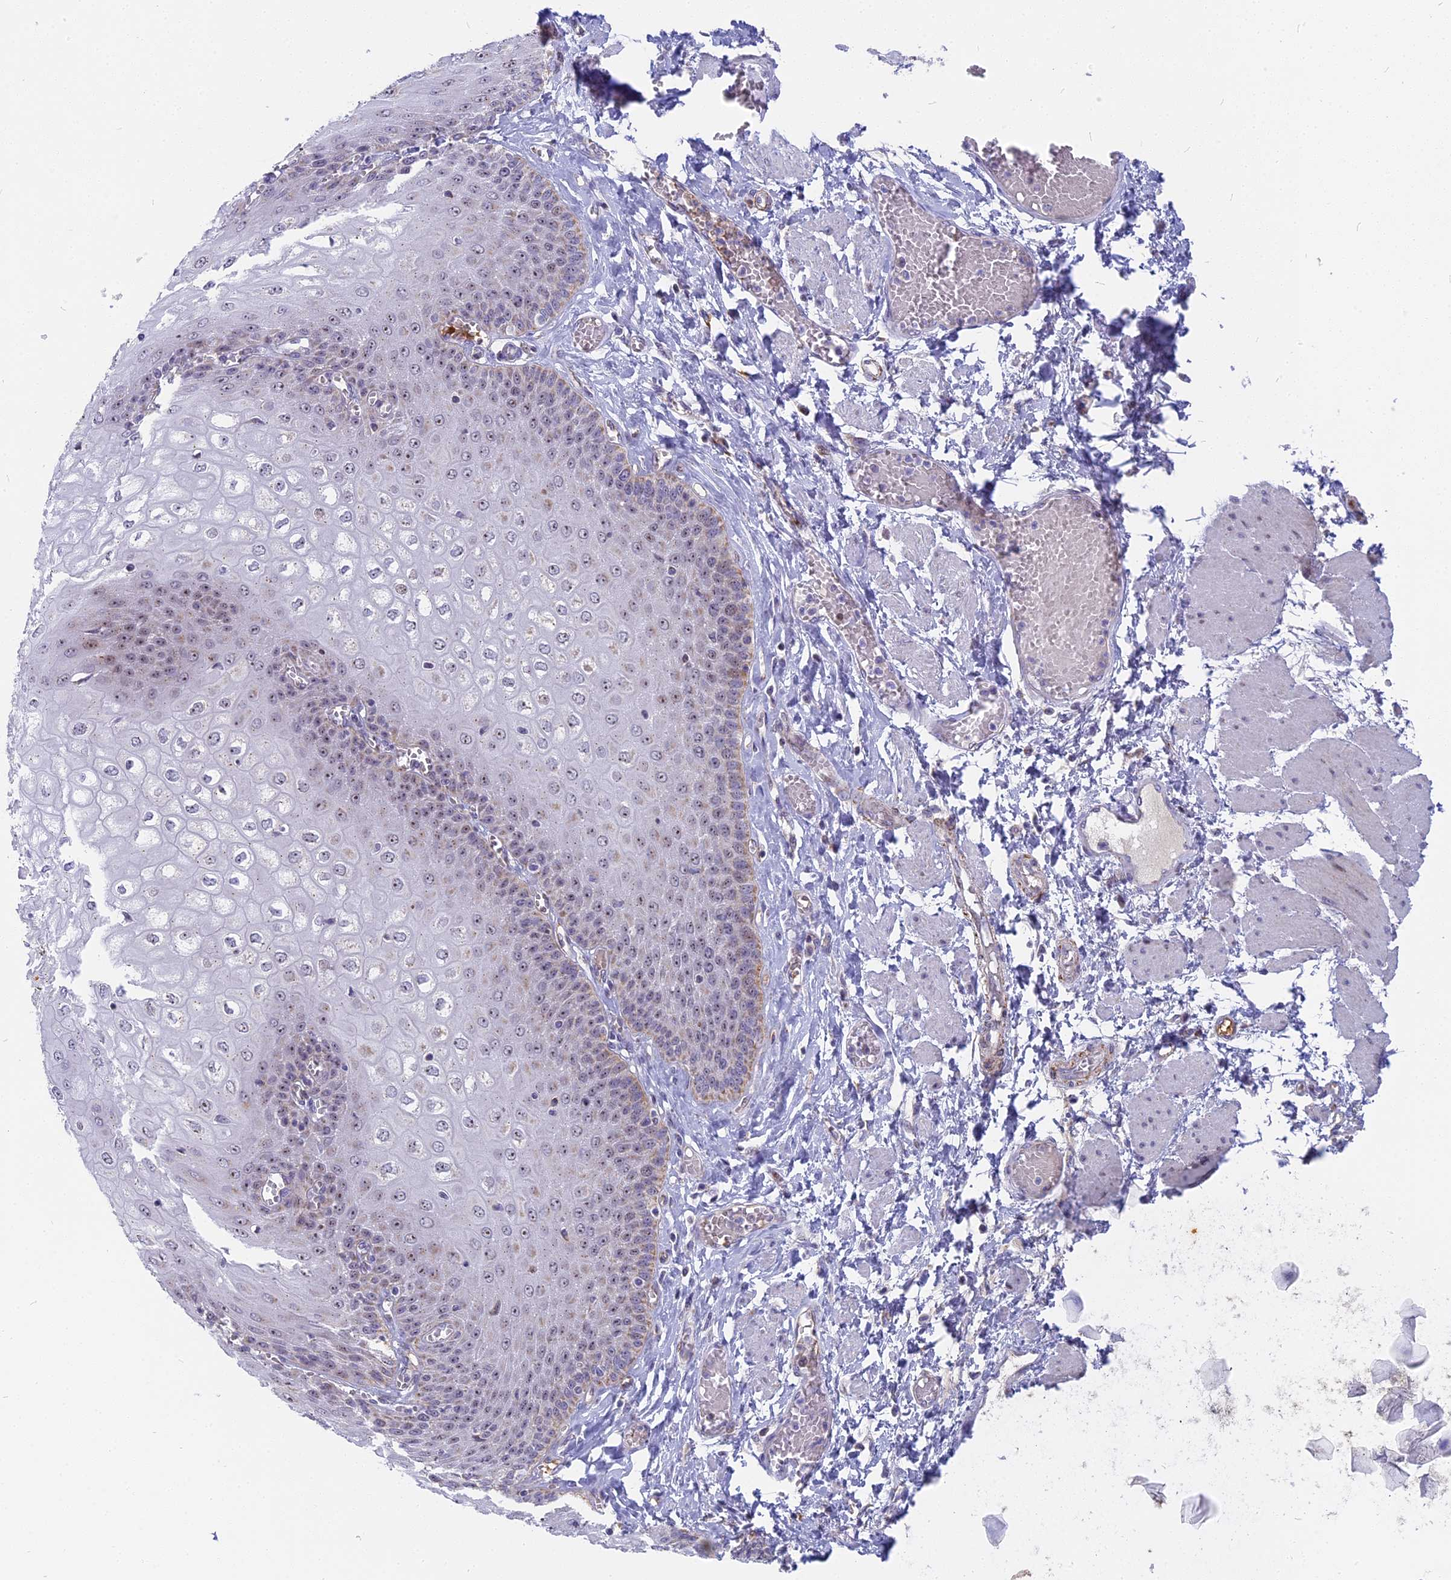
{"staining": {"intensity": "moderate", "quantity": "25%-75%", "location": "cytoplasmic/membranous,nuclear"}, "tissue": "esophagus", "cell_type": "Squamous epithelial cells", "image_type": "normal", "snomed": [{"axis": "morphology", "description": "Normal tissue, NOS"}, {"axis": "topography", "description": "Esophagus"}], "caption": "The micrograph exhibits staining of normal esophagus, revealing moderate cytoplasmic/membranous,nuclear protein expression (brown color) within squamous epithelial cells. The staining was performed using DAB (3,3'-diaminobenzidine), with brown indicating positive protein expression. Nuclei are stained blue with hematoxylin.", "gene": "DTWD1", "patient": {"sex": "male", "age": 60}}